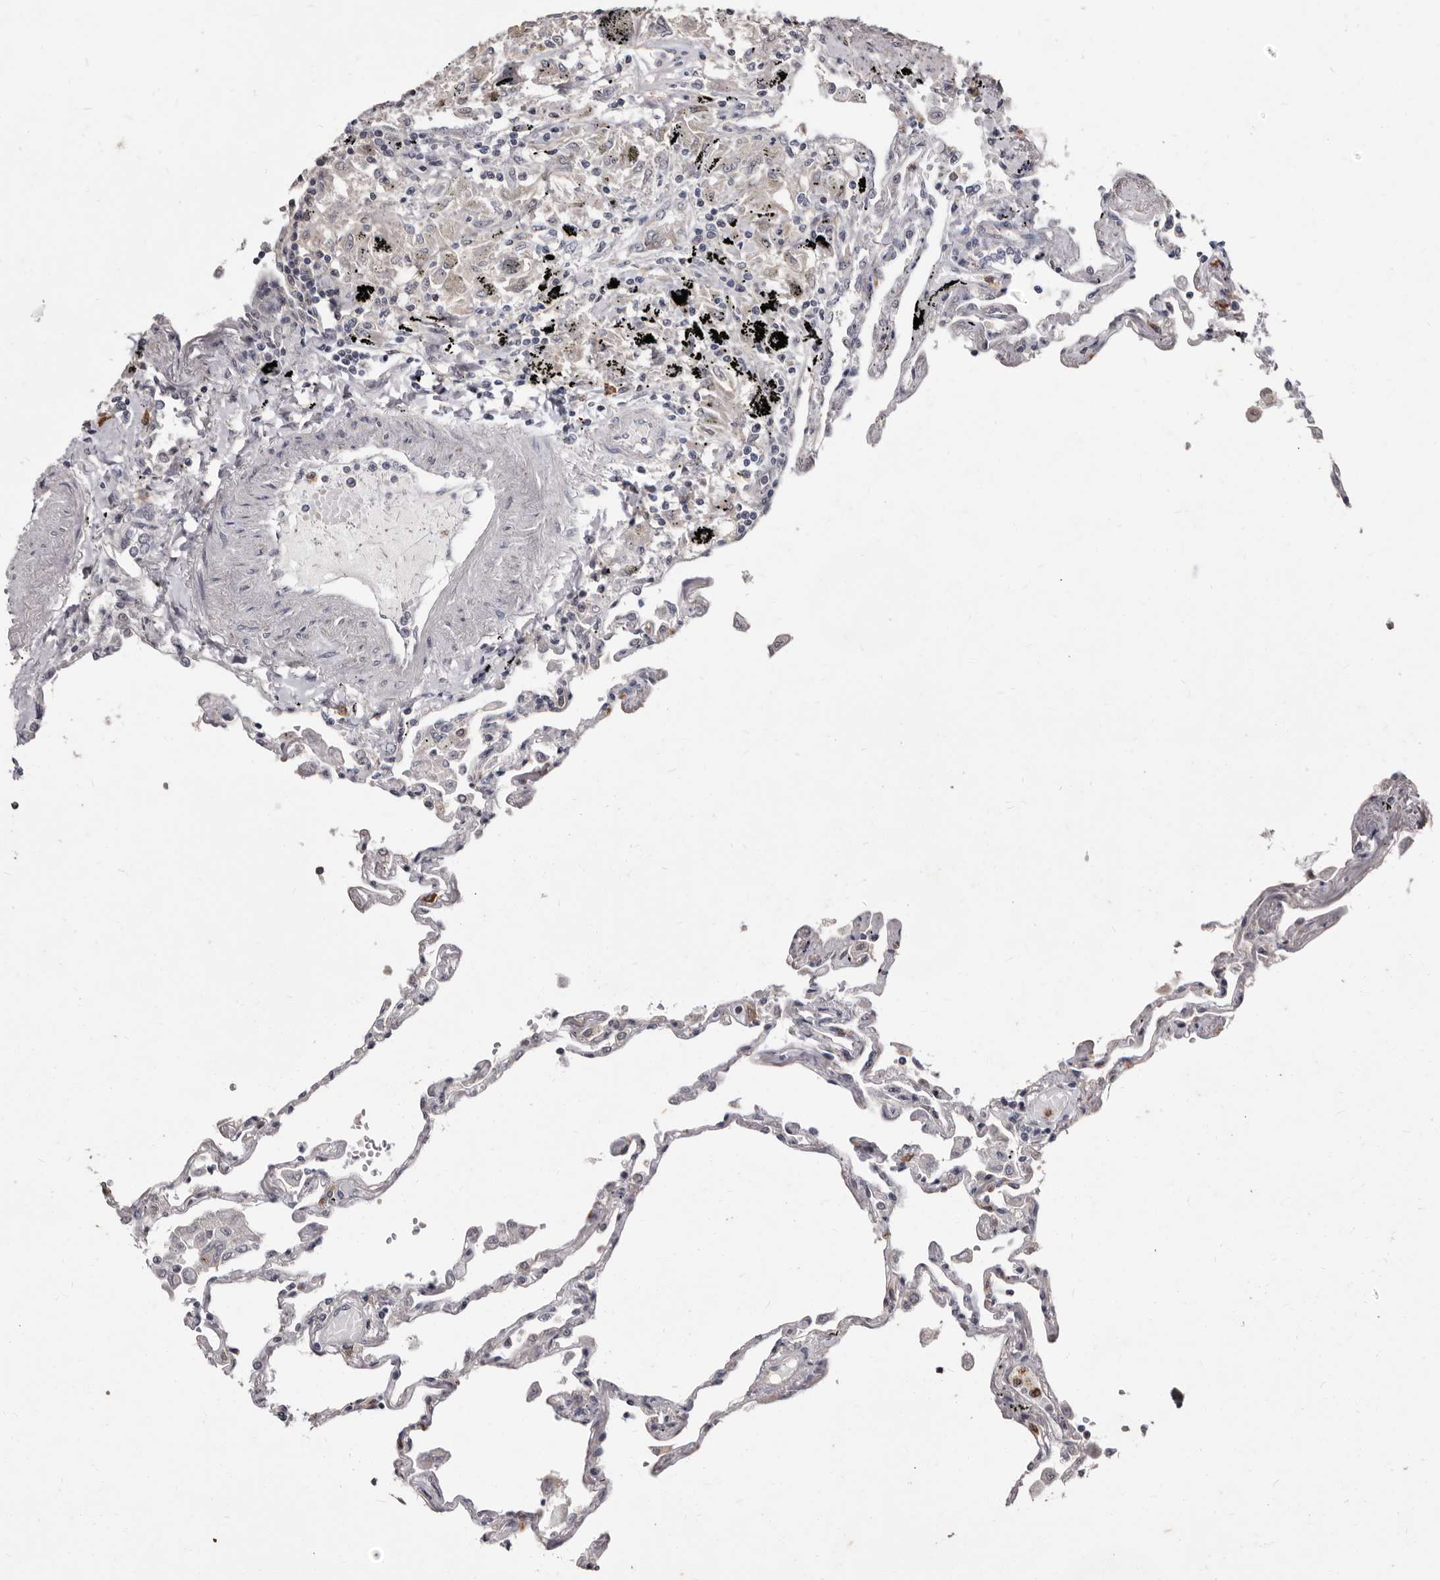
{"staining": {"intensity": "negative", "quantity": "none", "location": "none"}, "tissue": "lung", "cell_type": "Alveolar cells", "image_type": "normal", "snomed": [{"axis": "morphology", "description": "Normal tissue, NOS"}, {"axis": "topography", "description": "Lung"}], "caption": "DAB (3,3'-diaminobenzidine) immunohistochemical staining of unremarkable lung shows no significant positivity in alveolar cells. (DAB (3,3'-diaminobenzidine) immunohistochemistry (IHC), high magnification).", "gene": "ACLY", "patient": {"sex": "female", "age": 67}}